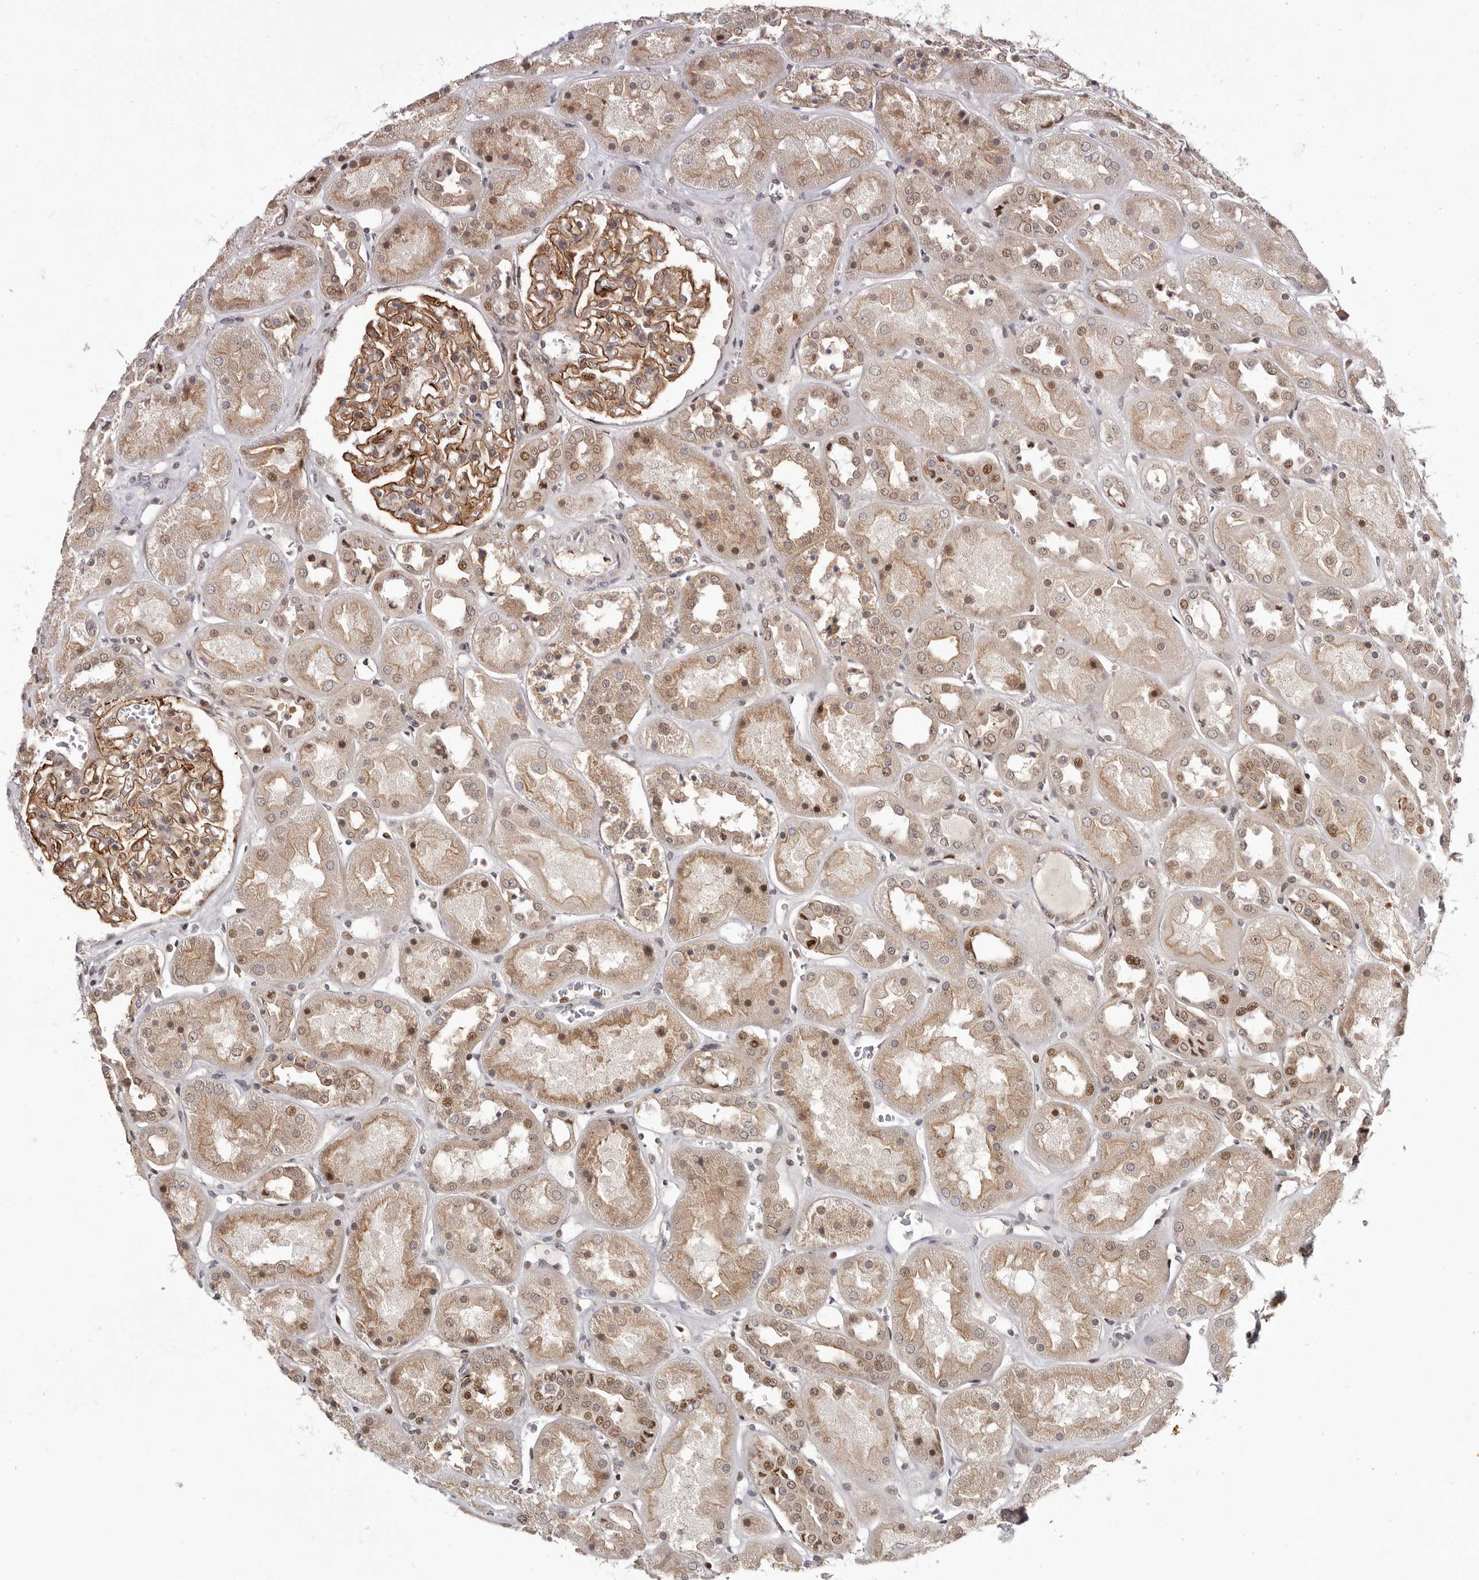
{"staining": {"intensity": "moderate", "quantity": ">75%", "location": "cytoplasmic/membranous,nuclear"}, "tissue": "kidney", "cell_type": "Cells in glomeruli", "image_type": "normal", "snomed": [{"axis": "morphology", "description": "Normal tissue, NOS"}, {"axis": "topography", "description": "Kidney"}], "caption": "The photomicrograph shows staining of unremarkable kidney, revealing moderate cytoplasmic/membranous,nuclear protein positivity (brown color) within cells in glomeruli. The protein is stained brown, and the nuclei are stained in blue (DAB (3,3'-diaminobenzidine) IHC with brightfield microscopy, high magnification).", "gene": "GLRX3", "patient": {"sex": "male", "age": 70}}